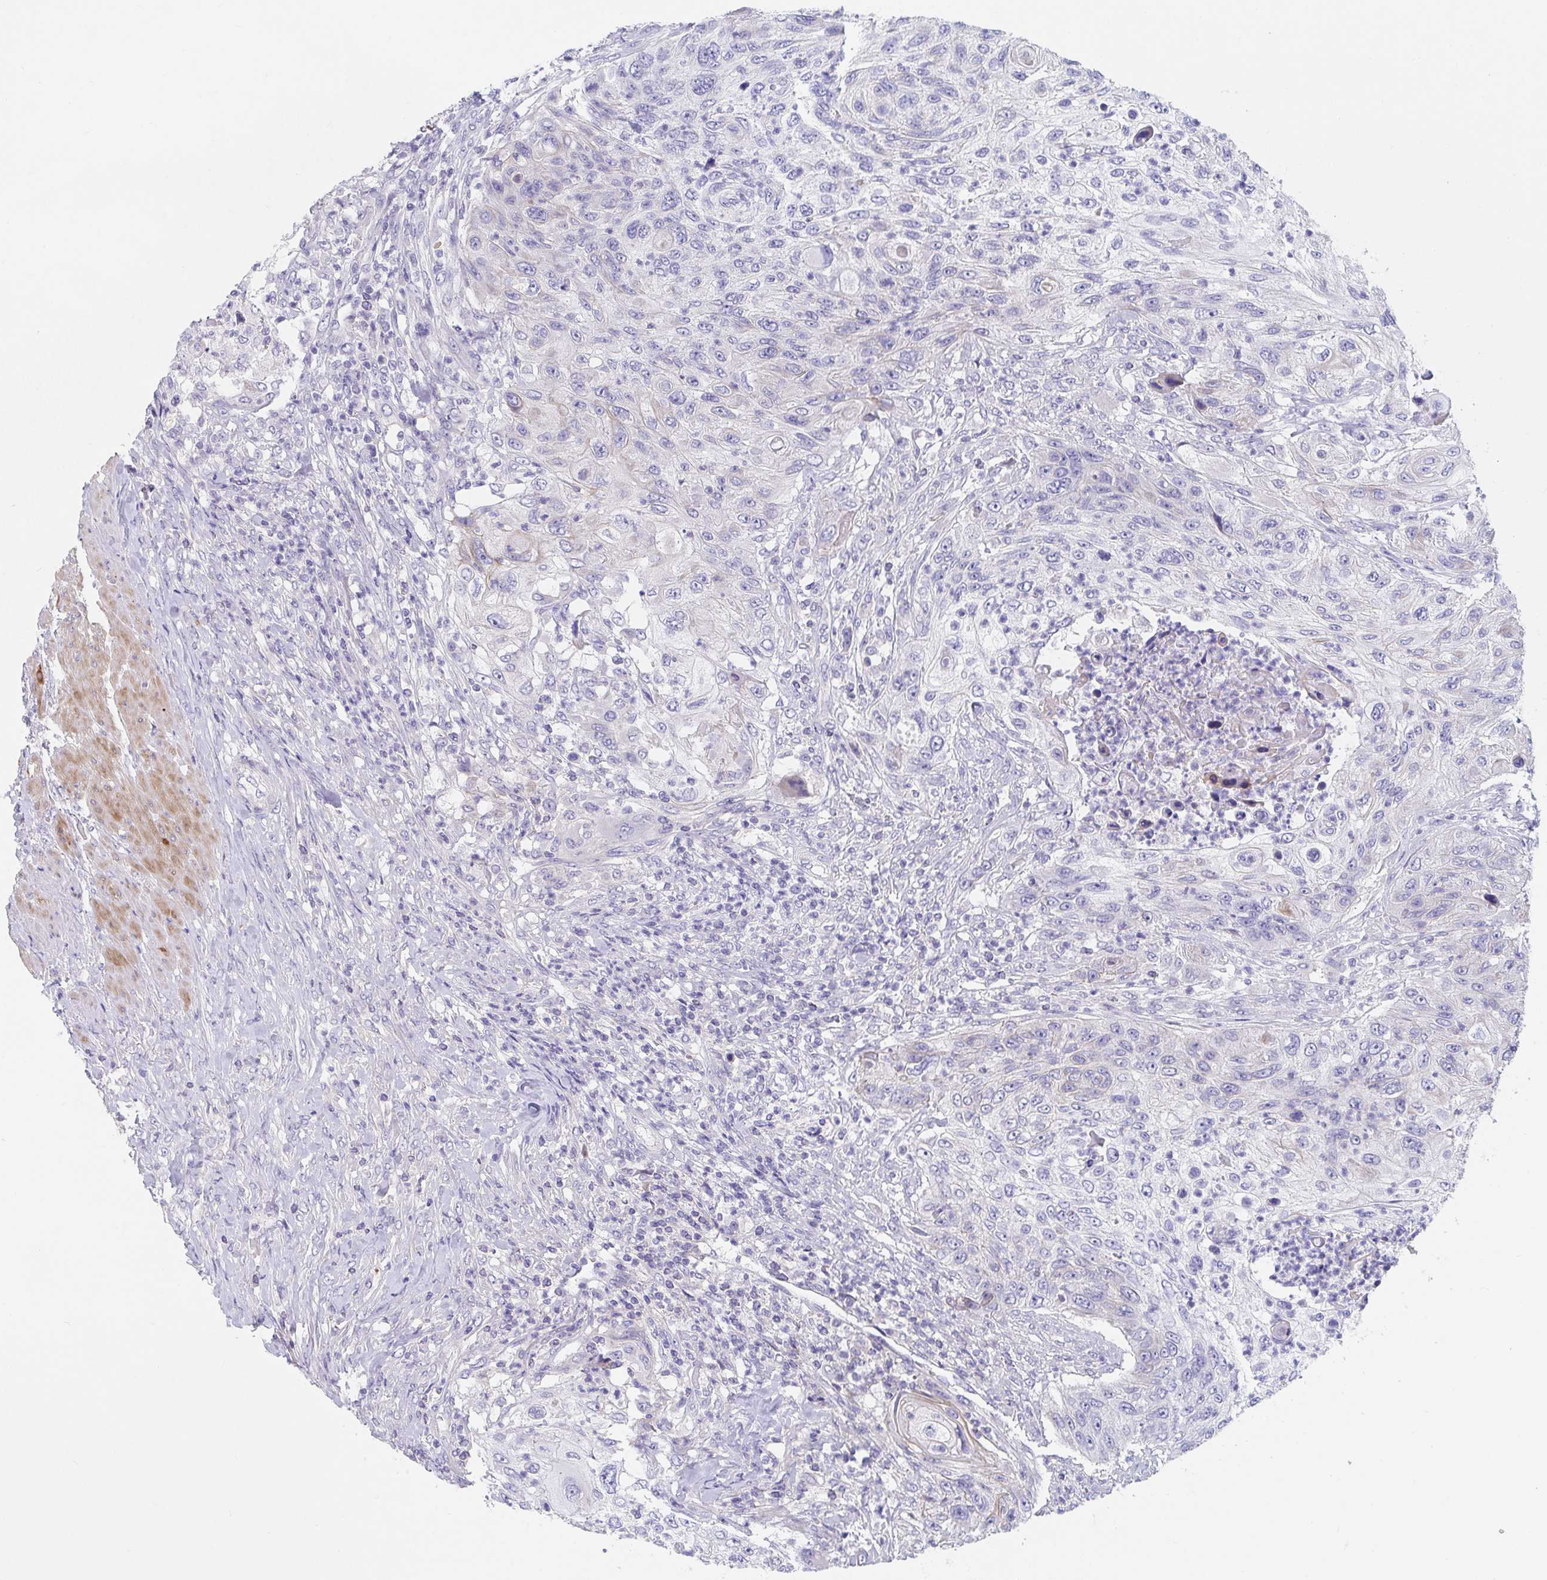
{"staining": {"intensity": "negative", "quantity": "none", "location": "none"}, "tissue": "urothelial cancer", "cell_type": "Tumor cells", "image_type": "cancer", "snomed": [{"axis": "morphology", "description": "Urothelial carcinoma, High grade"}, {"axis": "topography", "description": "Urinary bladder"}], "caption": "This is an immunohistochemistry micrograph of urothelial cancer. There is no expression in tumor cells.", "gene": "ZNF561", "patient": {"sex": "female", "age": 60}}